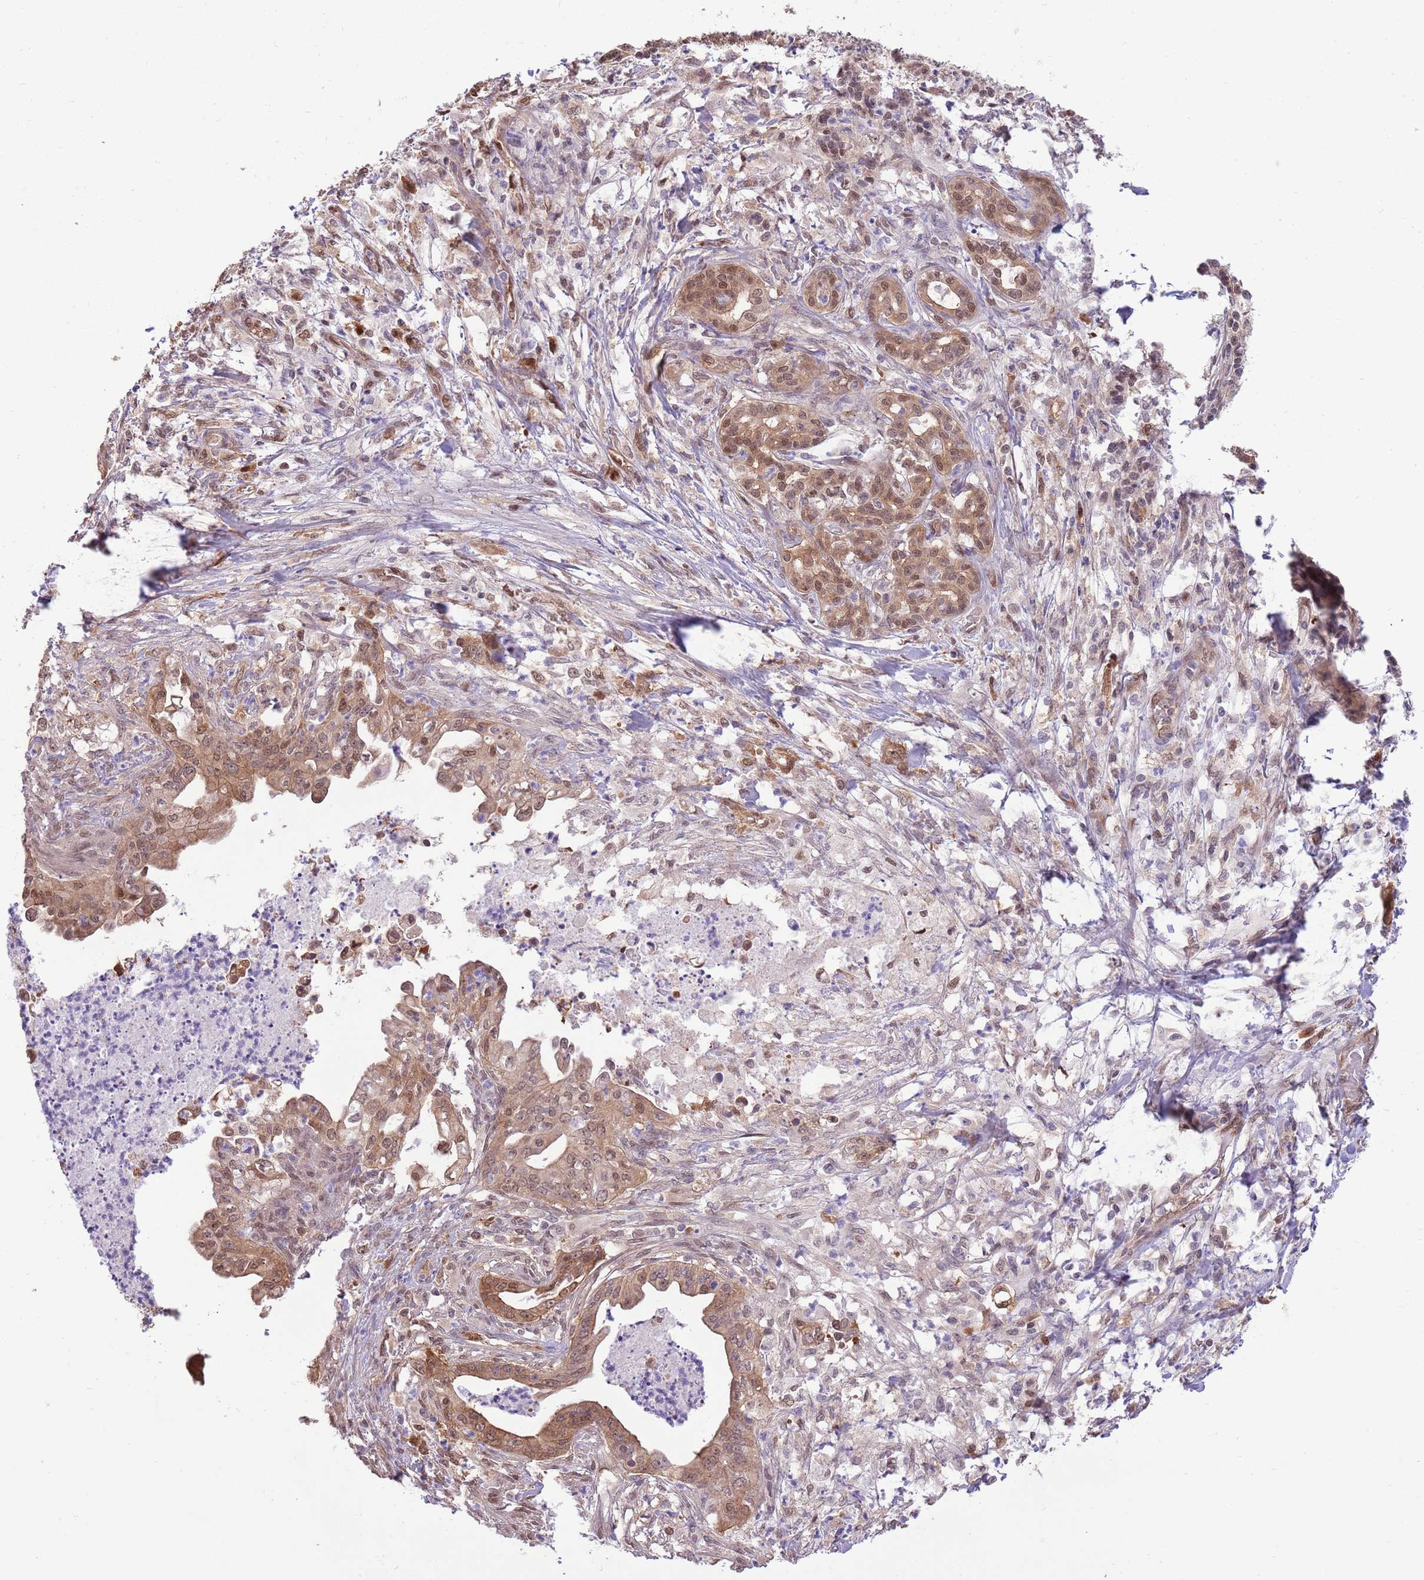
{"staining": {"intensity": "moderate", "quantity": ">75%", "location": "cytoplasmic/membranous,nuclear"}, "tissue": "pancreatic cancer", "cell_type": "Tumor cells", "image_type": "cancer", "snomed": [{"axis": "morphology", "description": "Adenocarcinoma, NOS"}, {"axis": "topography", "description": "Pancreas"}], "caption": "Pancreatic adenocarcinoma stained with a protein marker shows moderate staining in tumor cells.", "gene": "NSFL1C", "patient": {"sex": "male", "age": 58}}